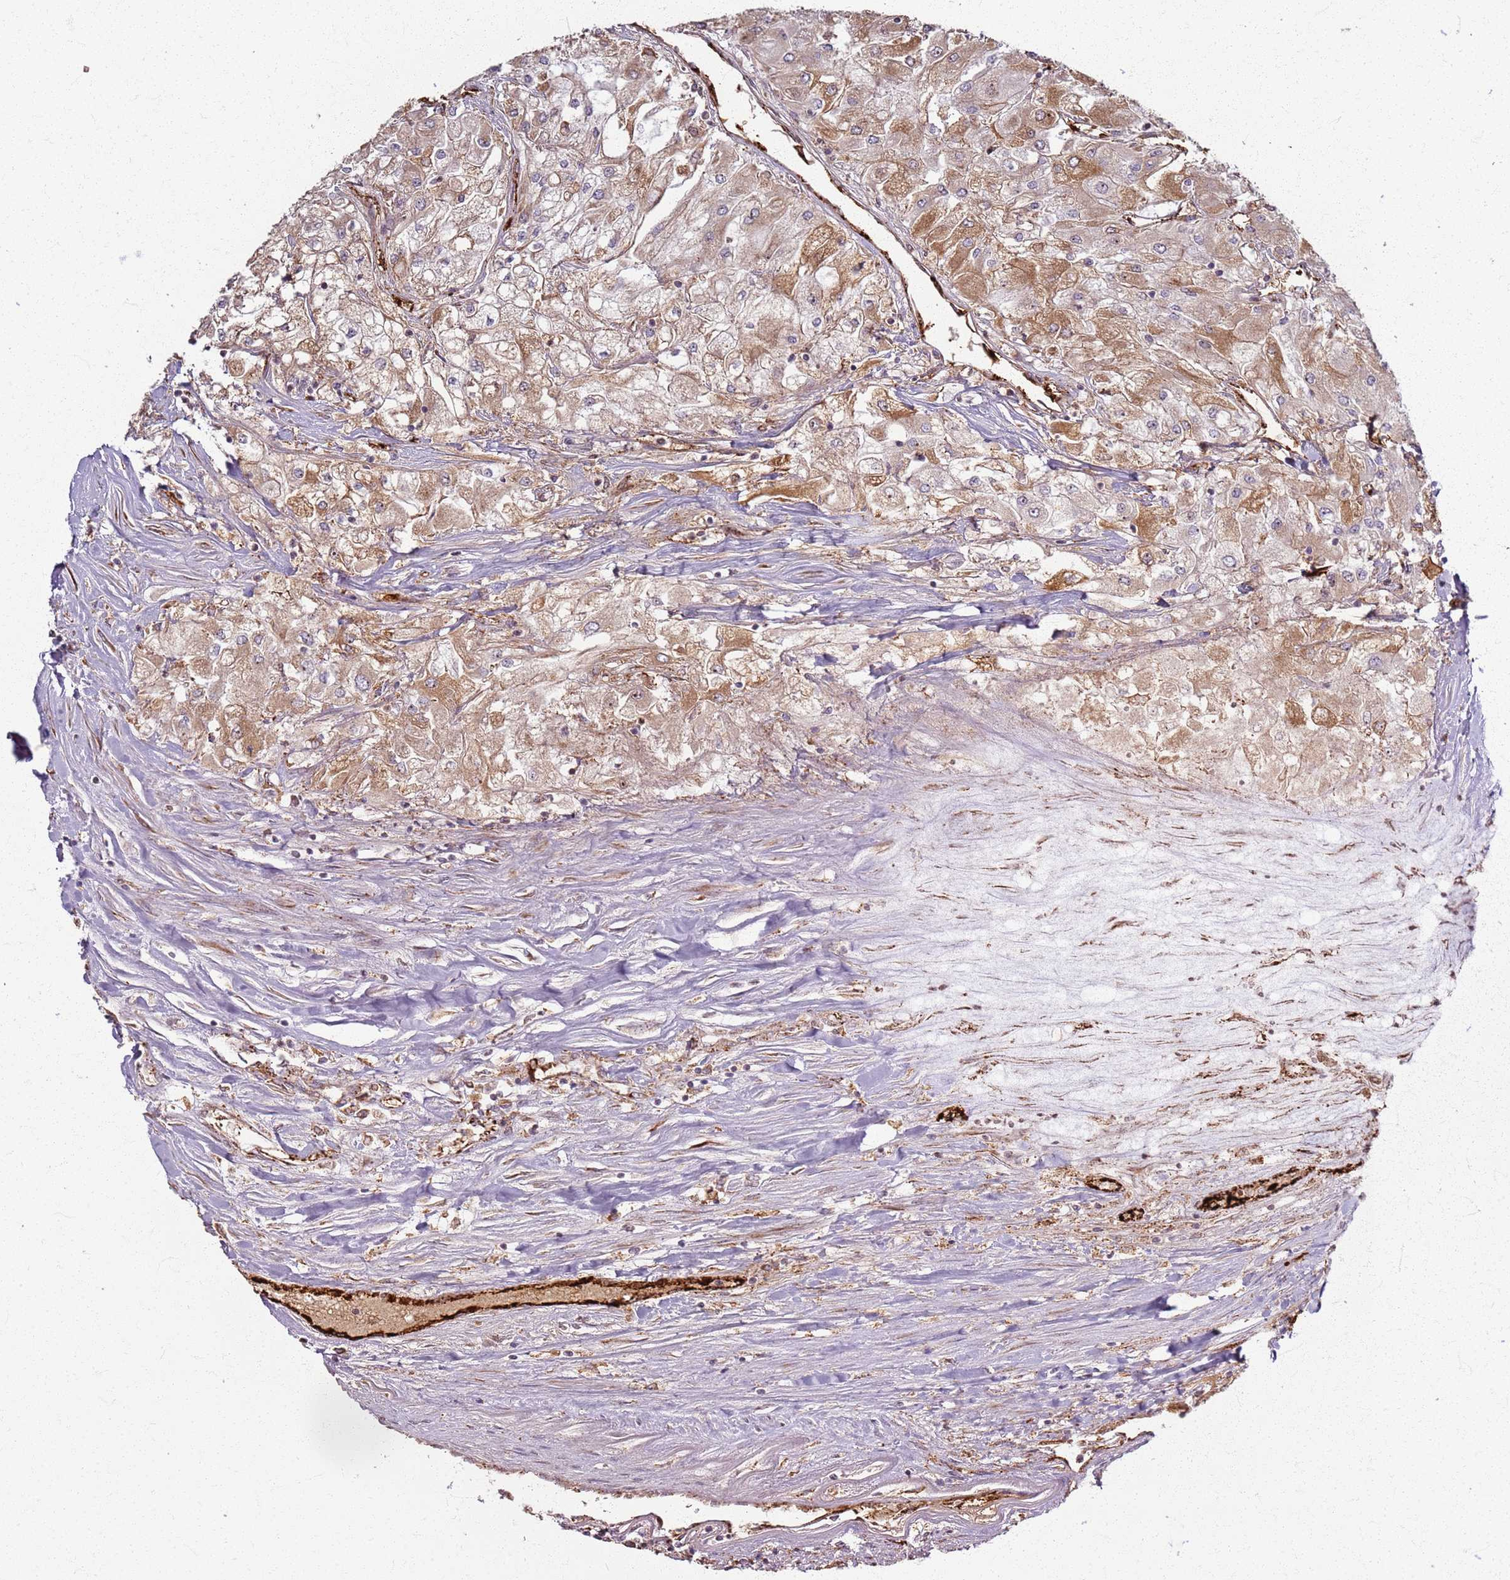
{"staining": {"intensity": "moderate", "quantity": ">75%", "location": "cytoplasmic/membranous"}, "tissue": "renal cancer", "cell_type": "Tumor cells", "image_type": "cancer", "snomed": [{"axis": "morphology", "description": "Adenocarcinoma, NOS"}, {"axis": "topography", "description": "Kidney"}], "caption": "A brown stain highlights moderate cytoplasmic/membranous staining of a protein in human renal adenocarcinoma tumor cells.", "gene": "KRI1", "patient": {"sex": "male", "age": 80}}